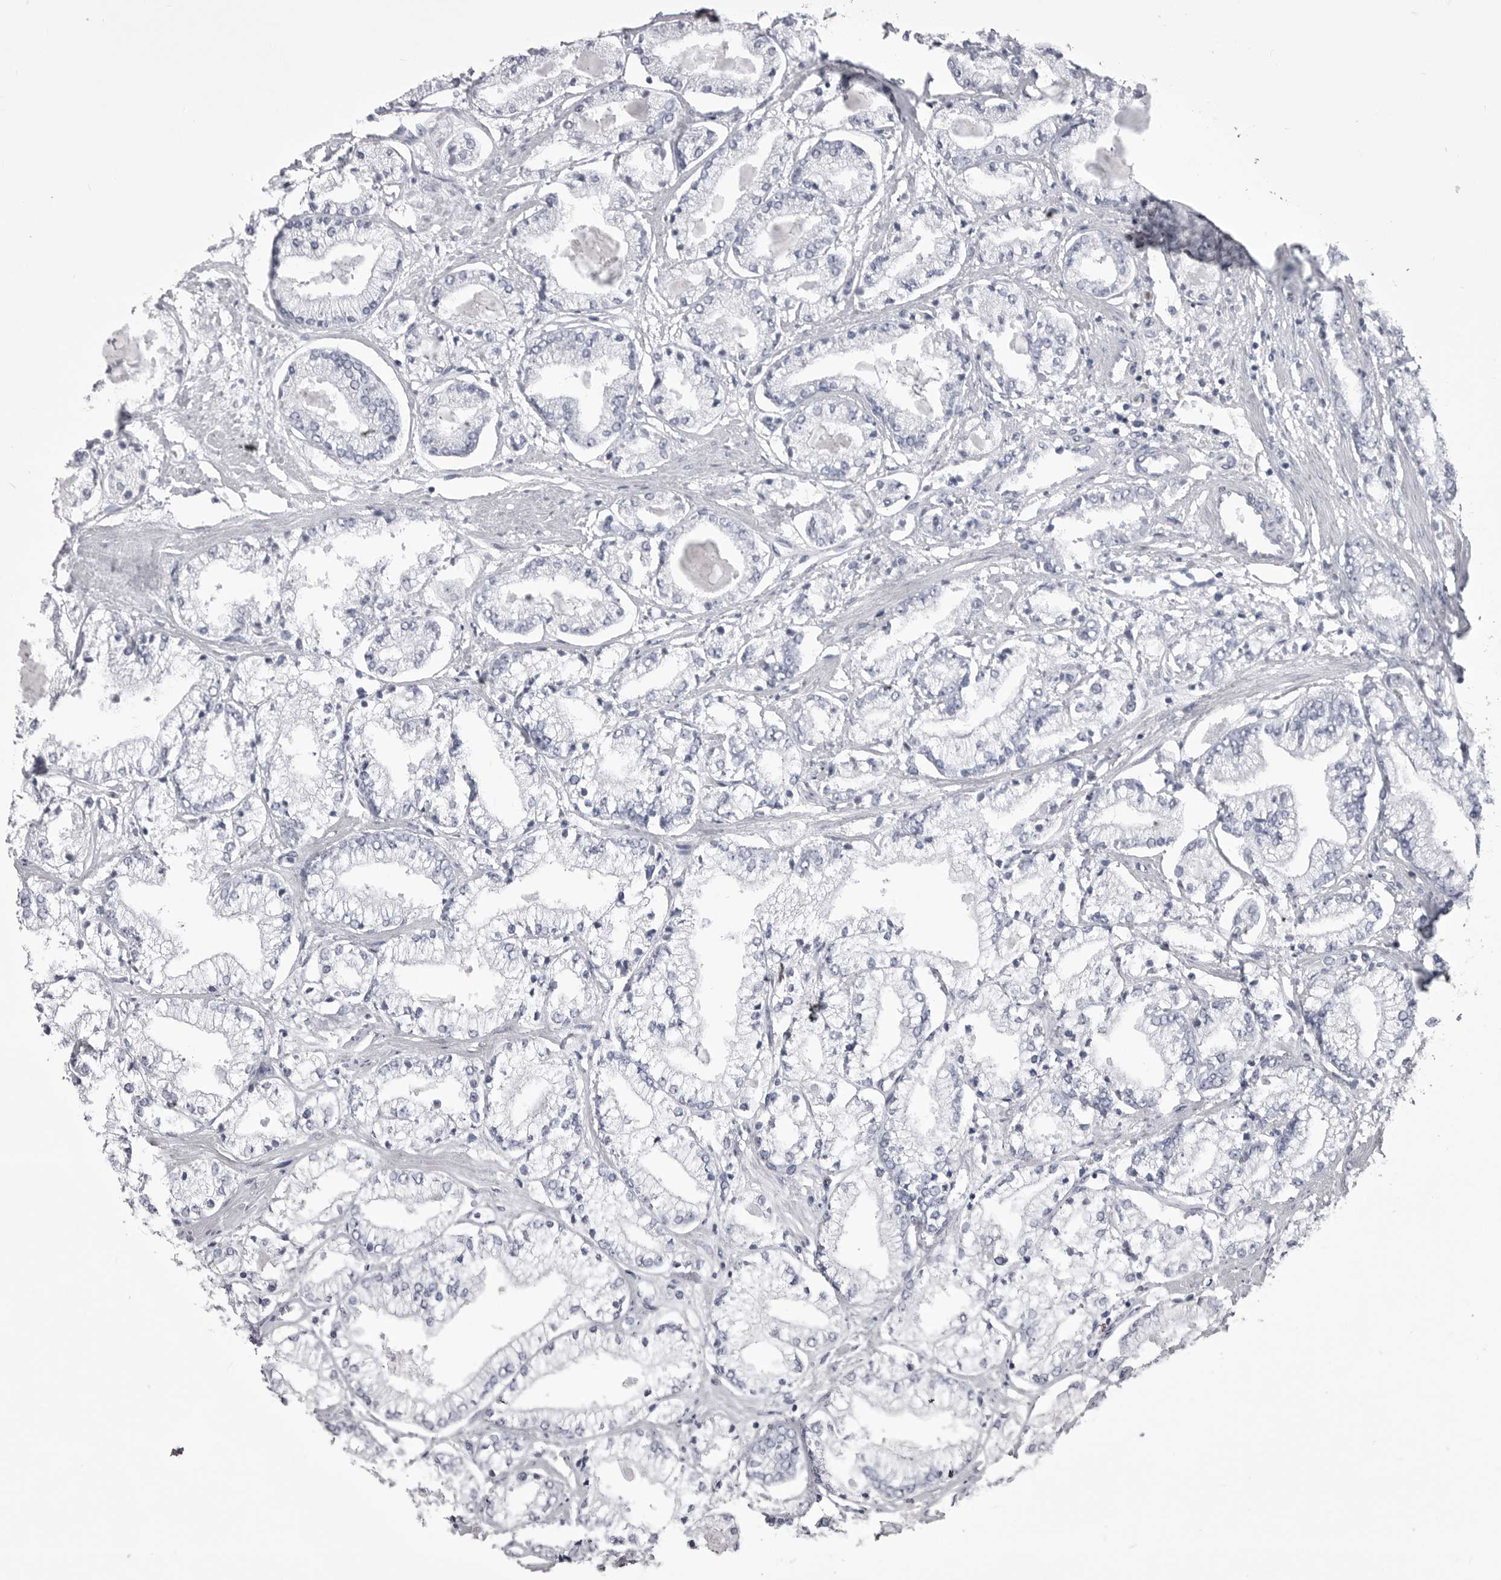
{"staining": {"intensity": "negative", "quantity": "none", "location": "none"}, "tissue": "prostate cancer", "cell_type": "Tumor cells", "image_type": "cancer", "snomed": [{"axis": "morphology", "description": "Adenocarcinoma, Low grade"}, {"axis": "topography", "description": "Prostate"}], "caption": "This image is of prostate cancer (adenocarcinoma (low-grade)) stained with immunohistochemistry to label a protein in brown with the nuclei are counter-stained blue. There is no staining in tumor cells.", "gene": "ANK2", "patient": {"sex": "male", "age": 52}}